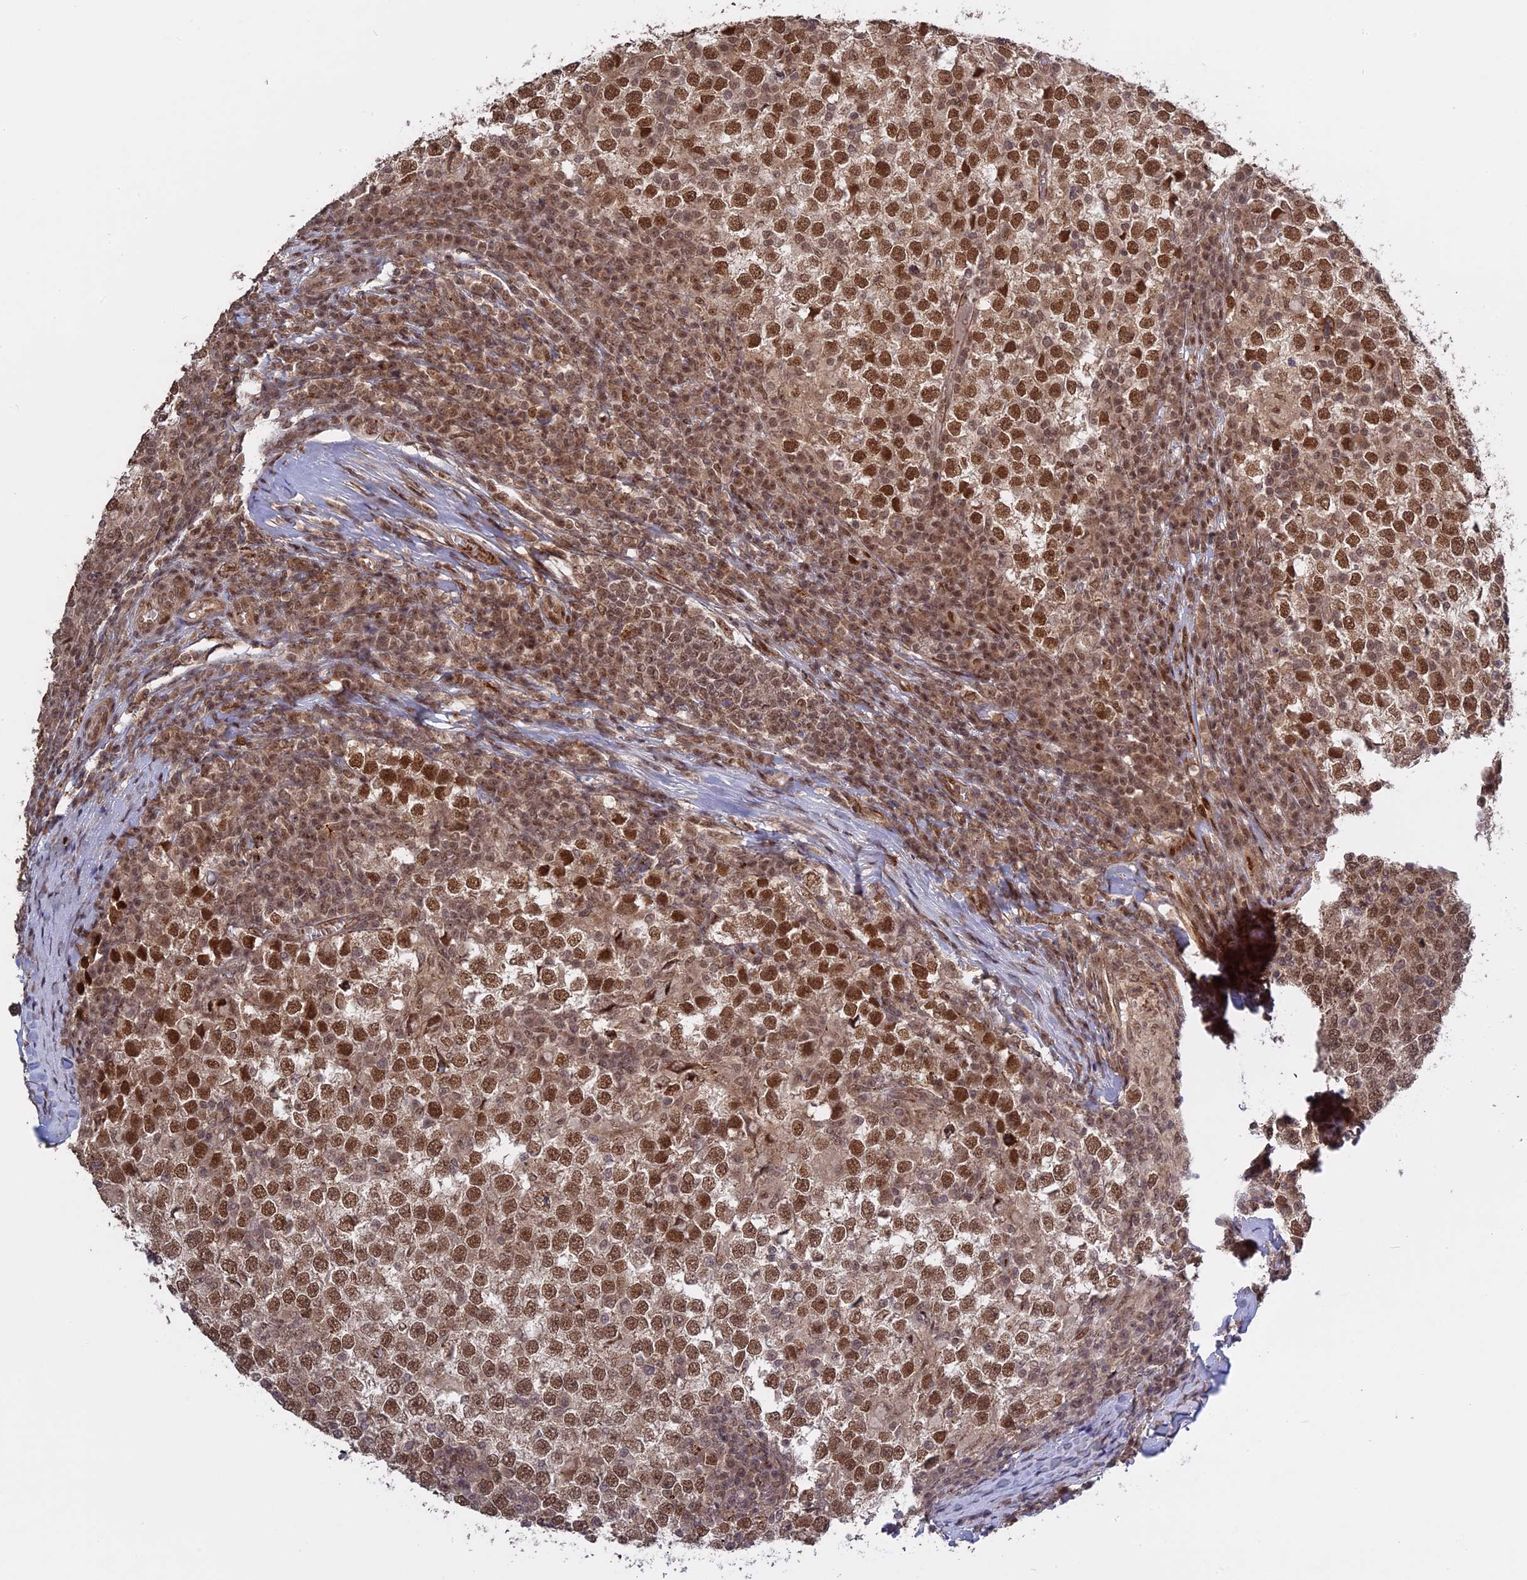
{"staining": {"intensity": "moderate", "quantity": ">75%", "location": "nuclear"}, "tissue": "testis cancer", "cell_type": "Tumor cells", "image_type": "cancer", "snomed": [{"axis": "morphology", "description": "Seminoma, NOS"}, {"axis": "topography", "description": "Testis"}], "caption": "An IHC micrograph of neoplastic tissue is shown. Protein staining in brown shows moderate nuclear positivity in testis seminoma within tumor cells. (Brightfield microscopy of DAB IHC at high magnification).", "gene": "PKIG", "patient": {"sex": "male", "age": 65}}